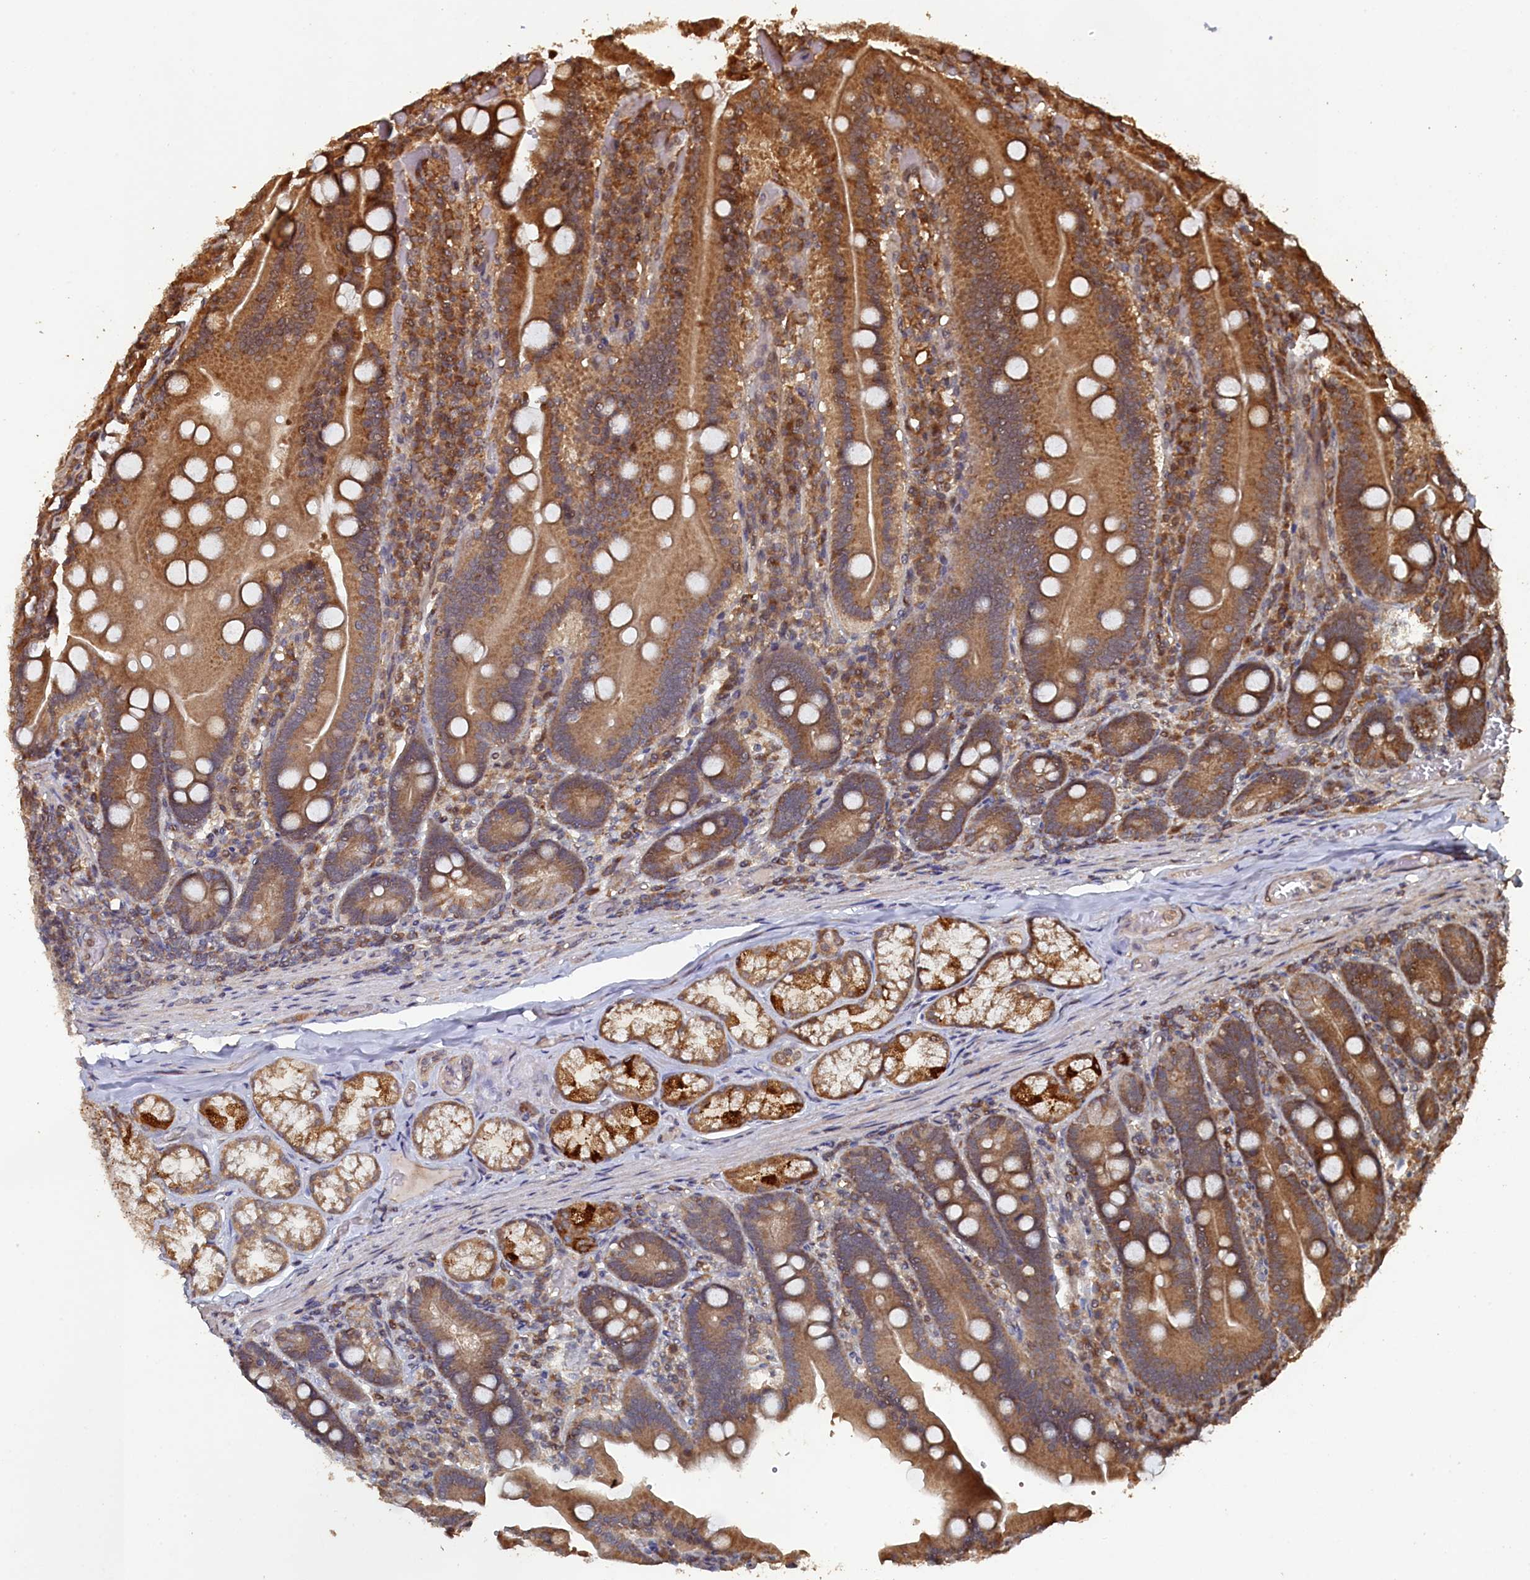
{"staining": {"intensity": "moderate", "quantity": ">75%", "location": "cytoplasmic/membranous"}, "tissue": "duodenum", "cell_type": "Glandular cells", "image_type": "normal", "snomed": [{"axis": "morphology", "description": "Normal tissue, NOS"}, {"axis": "topography", "description": "Duodenum"}], "caption": "Immunohistochemical staining of unremarkable duodenum exhibits moderate cytoplasmic/membranous protein expression in about >75% of glandular cells.", "gene": "PIGN", "patient": {"sex": "female", "age": 62}}